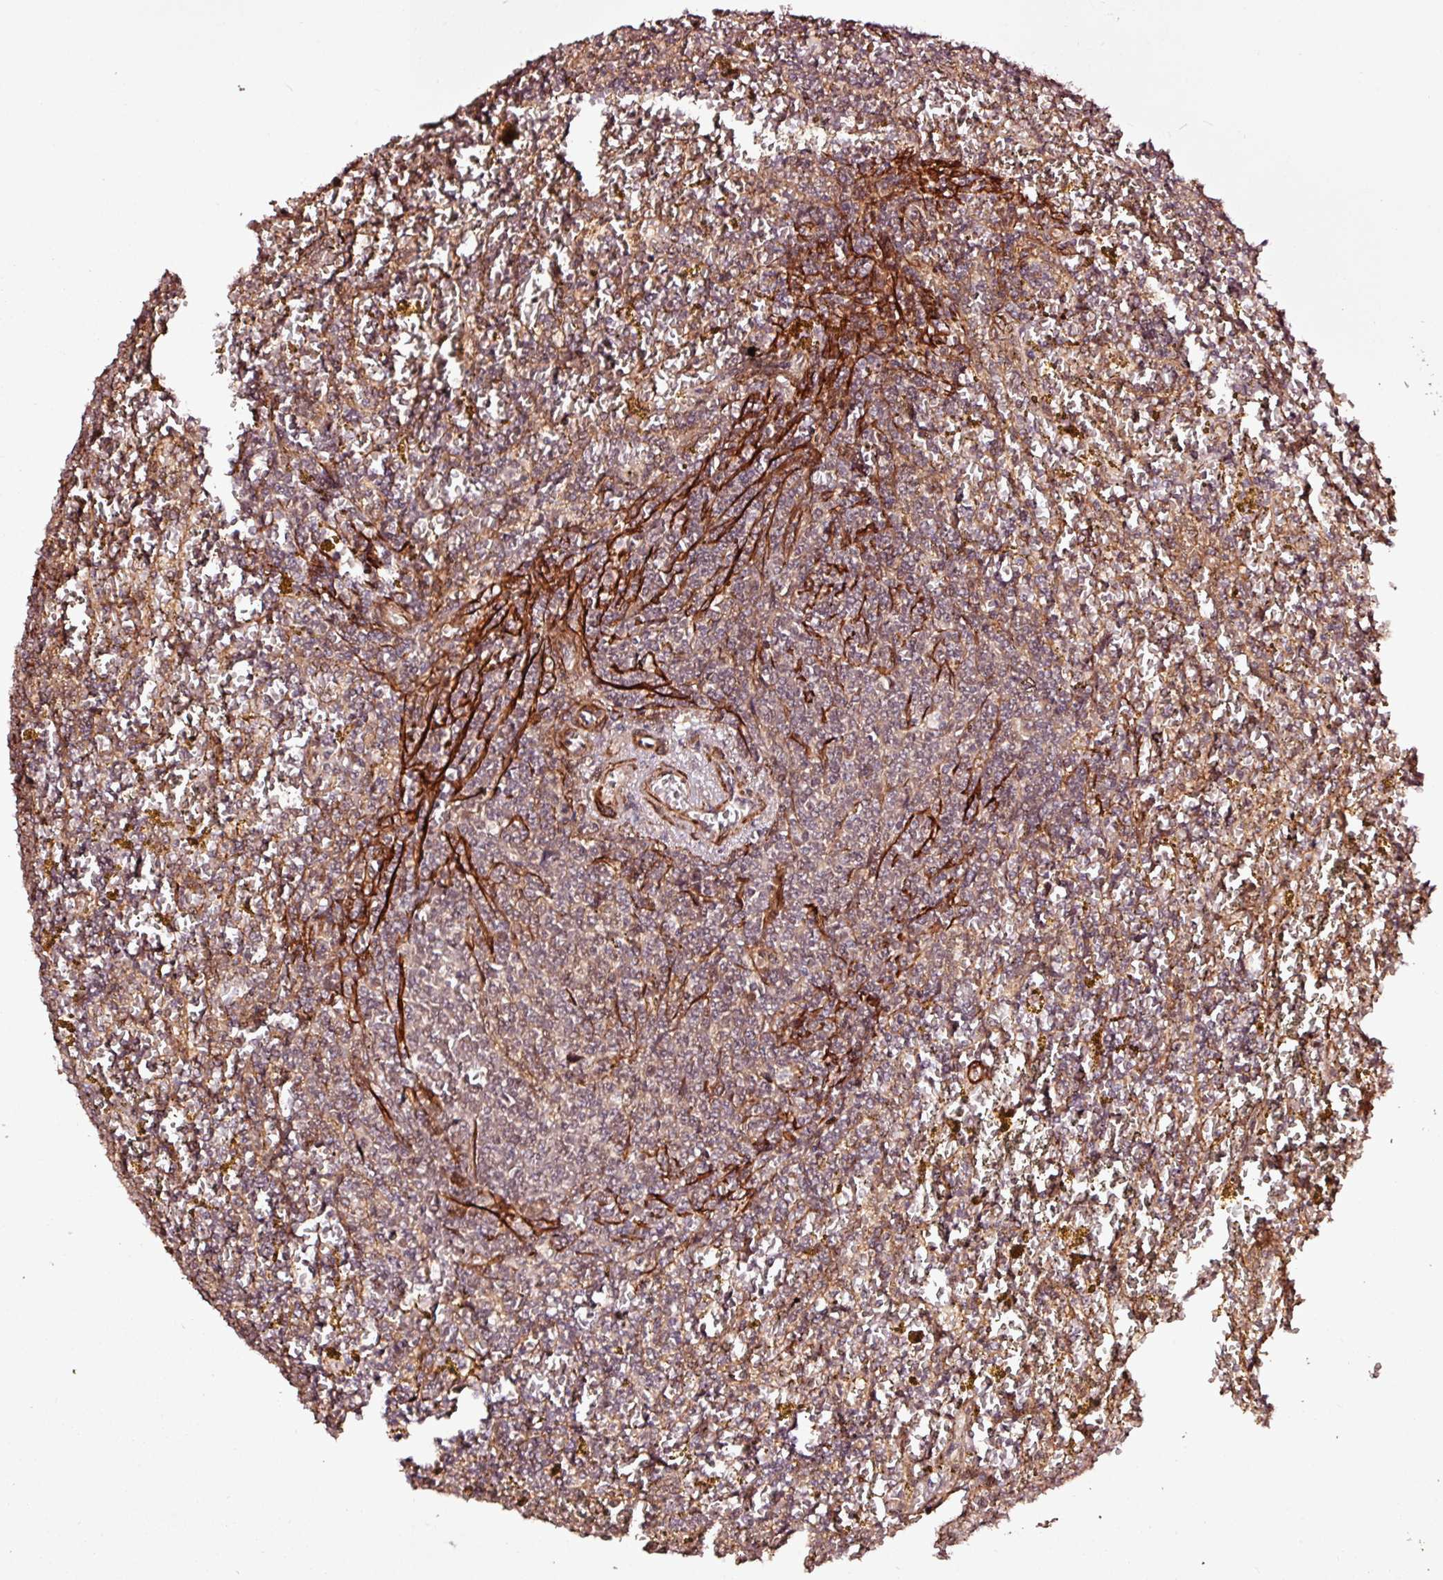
{"staining": {"intensity": "weak", "quantity": "<25%", "location": "cytoplasmic/membranous"}, "tissue": "lymphoma", "cell_type": "Tumor cells", "image_type": "cancer", "snomed": [{"axis": "morphology", "description": "Malignant lymphoma, non-Hodgkin's type, Low grade"}, {"axis": "topography", "description": "Spleen"}, {"axis": "topography", "description": "Lymph node"}], "caption": "Immunohistochemistry (IHC) histopathology image of low-grade malignant lymphoma, non-Hodgkin's type stained for a protein (brown), which shows no expression in tumor cells.", "gene": "TPM1", "patient": {"sex": "female", "age": 66}}